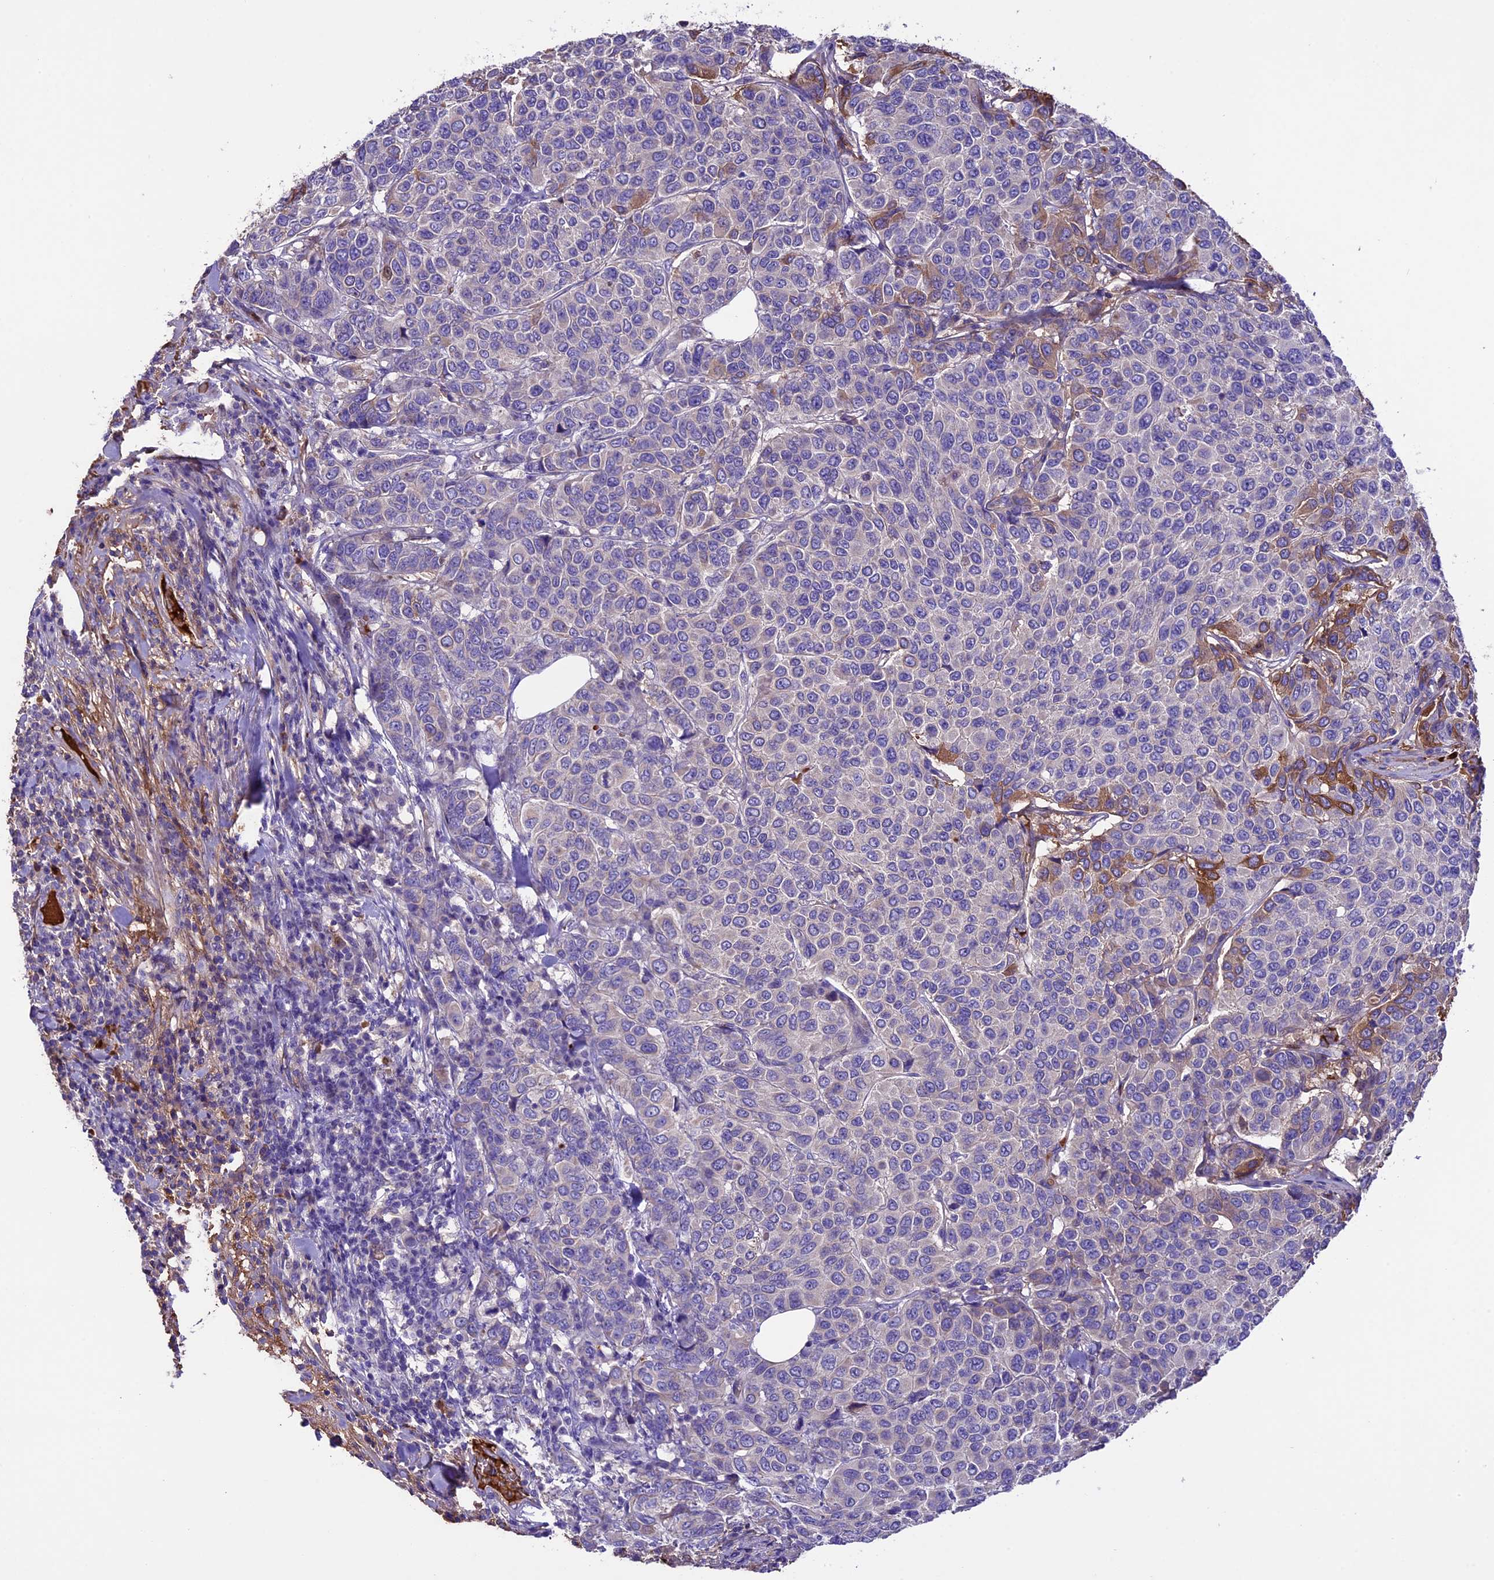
{"staining": {"intensity": "negative", "quantity": "none", "location": "none"}, "tissue": "breast cancer", "cell_type": "Tumor cells", "image_type": "cancer", "snomed": [{"axis": "morphology", "description": "Duct carcinoma"}, {"axis": "topography", "description": "Breast"}], "caption": "A high-resolution micrograph shows IHC staining of infiltrating ductal carcinoma (breast), which shows no significant positivity in tumor cells. (Stains: DAB (3,3'-diaminobenzidine) IHC with hematoxylin counter stain, Microscopy: brightfield microscopy at high magnification).", "gene": "TCP11L2", "patient": {"sex": "female", "age": 55}}